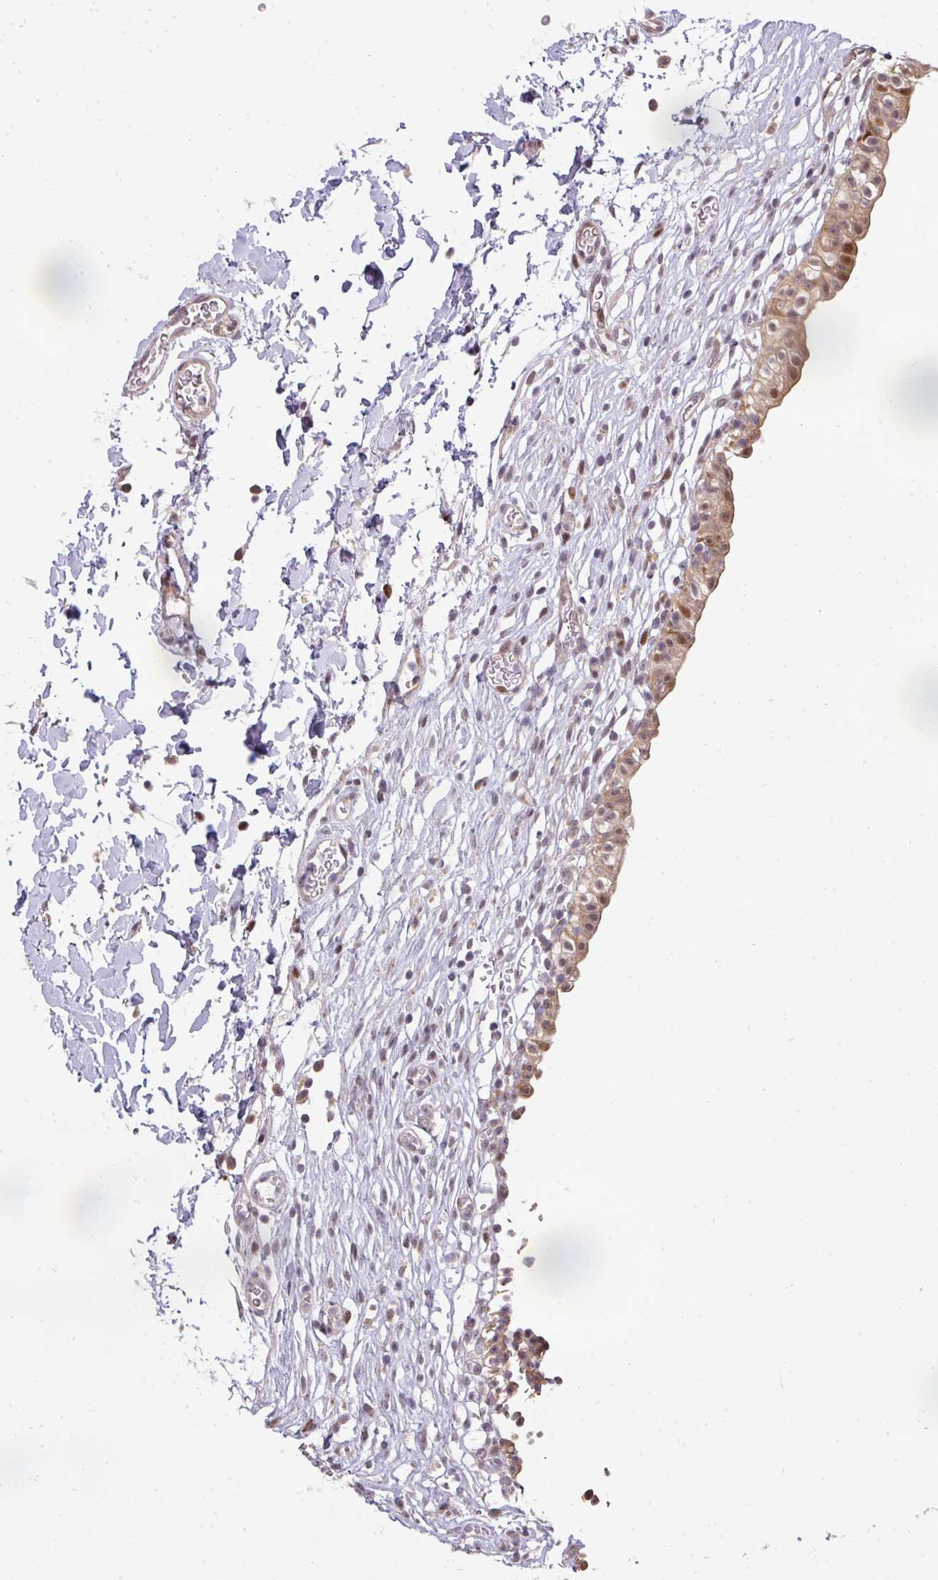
{"staining": {"intensity": "moderate", "quantity": ">75%", "location": "cytoplasmic/membranous,nuclear"}, "tissue": "urinary bladder", "cell_type": "Urothelial cells", "image_type": "normal", "snomed": [{"axis": "morphology", "description": "Normal tissue, NOS"}, {"axis": "topography", "description": "Urinary bladder"}, {"axis": "topography", "description": "Peripheral nerve tissue"}], "caption": "DAB (3,3'-diaminobenzidine) immunohistochemical staining of normal human urinary bladder shows moderate cytoplasmic/membranous,nuclear protein positivity in about >75% of urothelial cells.", "gene": "MAZ", "patient": {"sex": "male", "age": 55}}